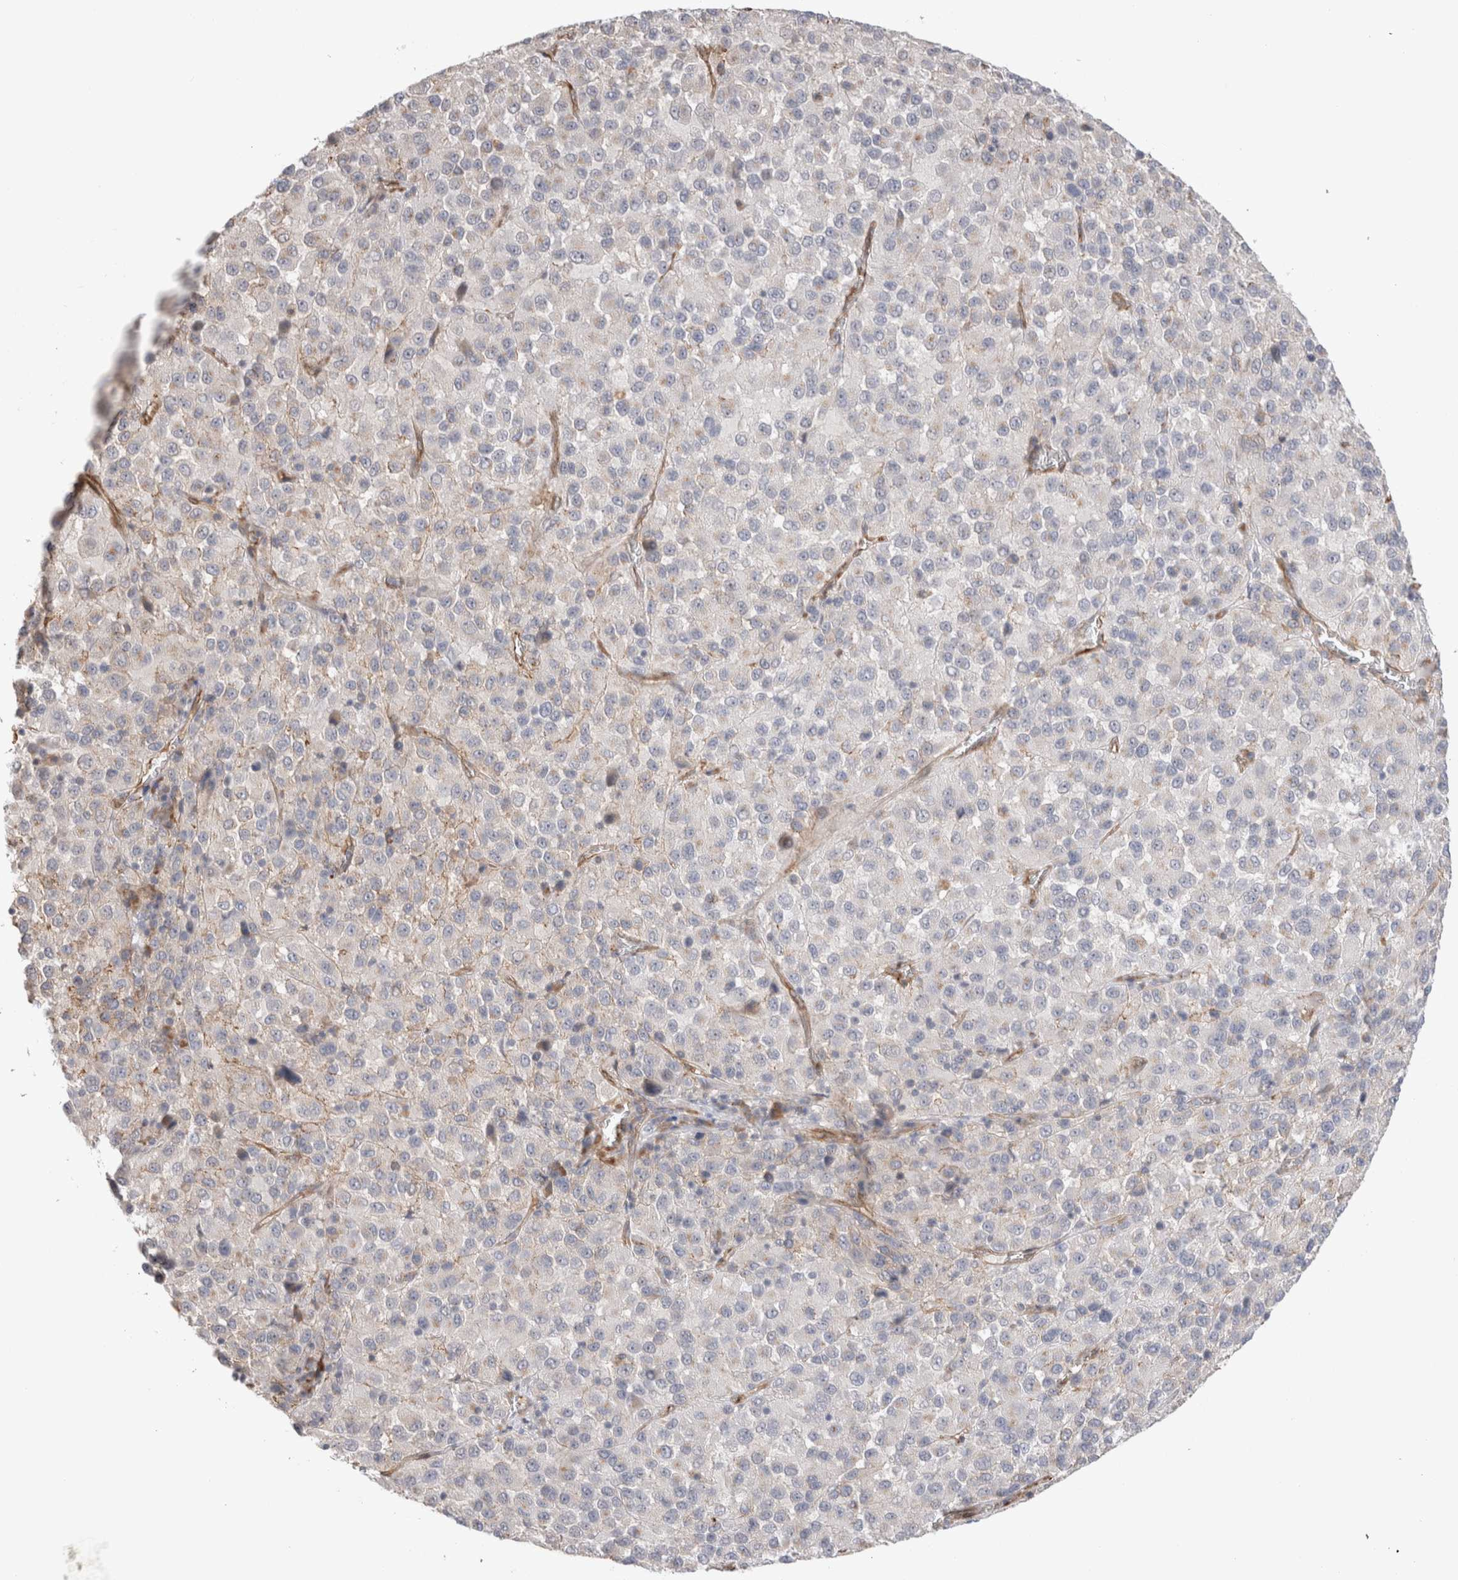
{"staining": {"intensity": "weak", "quantity": "<25%", "location": "cytoplasmic/membranous"}, "tissue": "melanoma", "cell_type": "Tumor cells", "image_type": "cancer", "snomed": [{"axis": "morphology", "description": "Malignant melanoma, Metastatic site"}, {"axis": "topography", "description": "Lung"}], "caption": "Human malignant melanoma (metastatic site) stained for a protein using immunohistochemistry reveals no expression in tumor cells.", "gene": "CAAP1", "patient": {"sex": "male", "age": 64}}